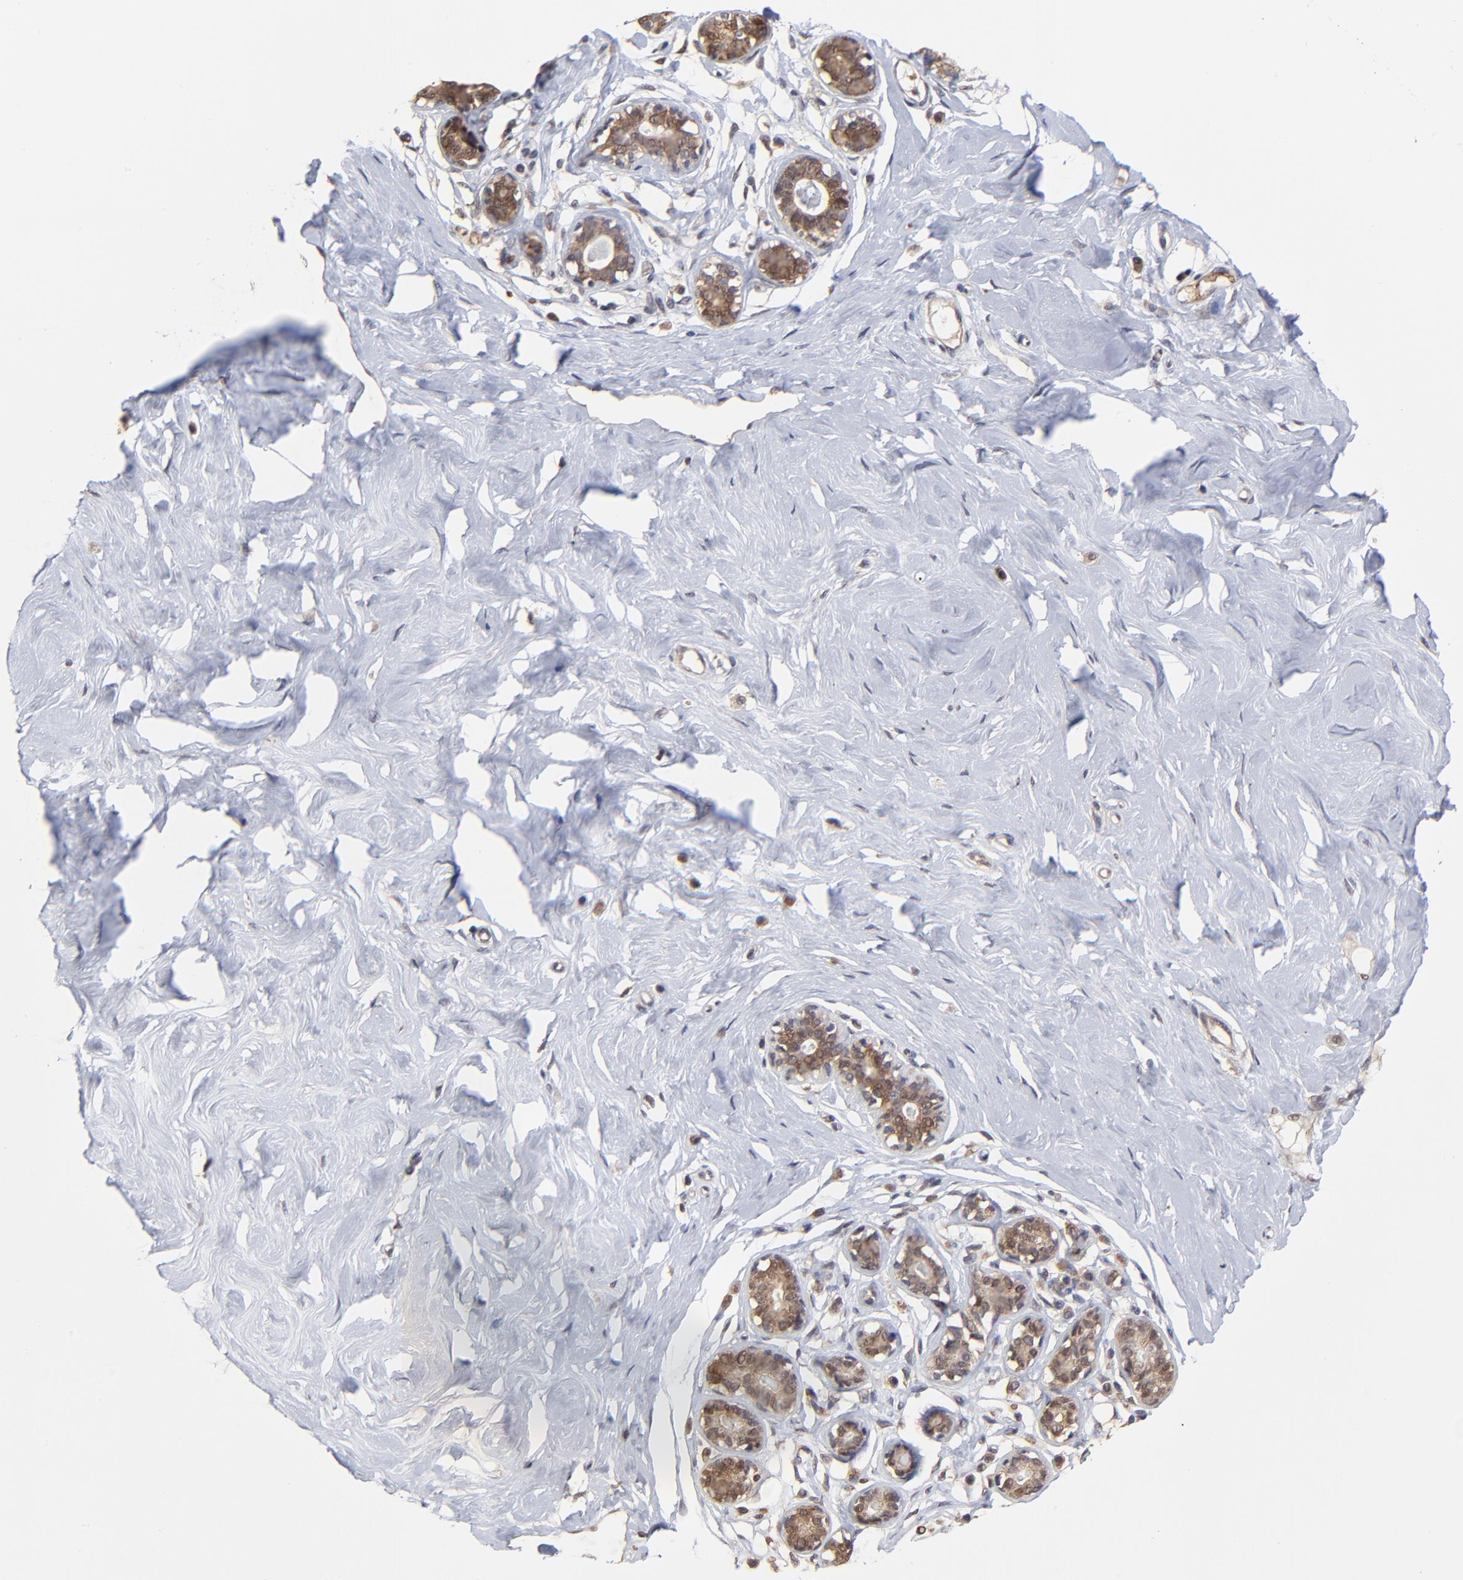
{"staining": {"intensity": "negative", "quantity": "none", "location": "none"}, "tissue": "breast", "cell_type": "Adipocytes", "image_type": "normal", "snomed": [{"axis": "morphology", "description": "Normal tissue, NOS"}, {"axis": "topography", "description": "Breast"}], "caption": "DAB (3,3'-diaminobenzidine) immunohistochemical staining of unremarkable human breast shows no significant staining in adipocytes.", "gene": "FRMD8", "patient": {"sex": "female", "age": 23}}